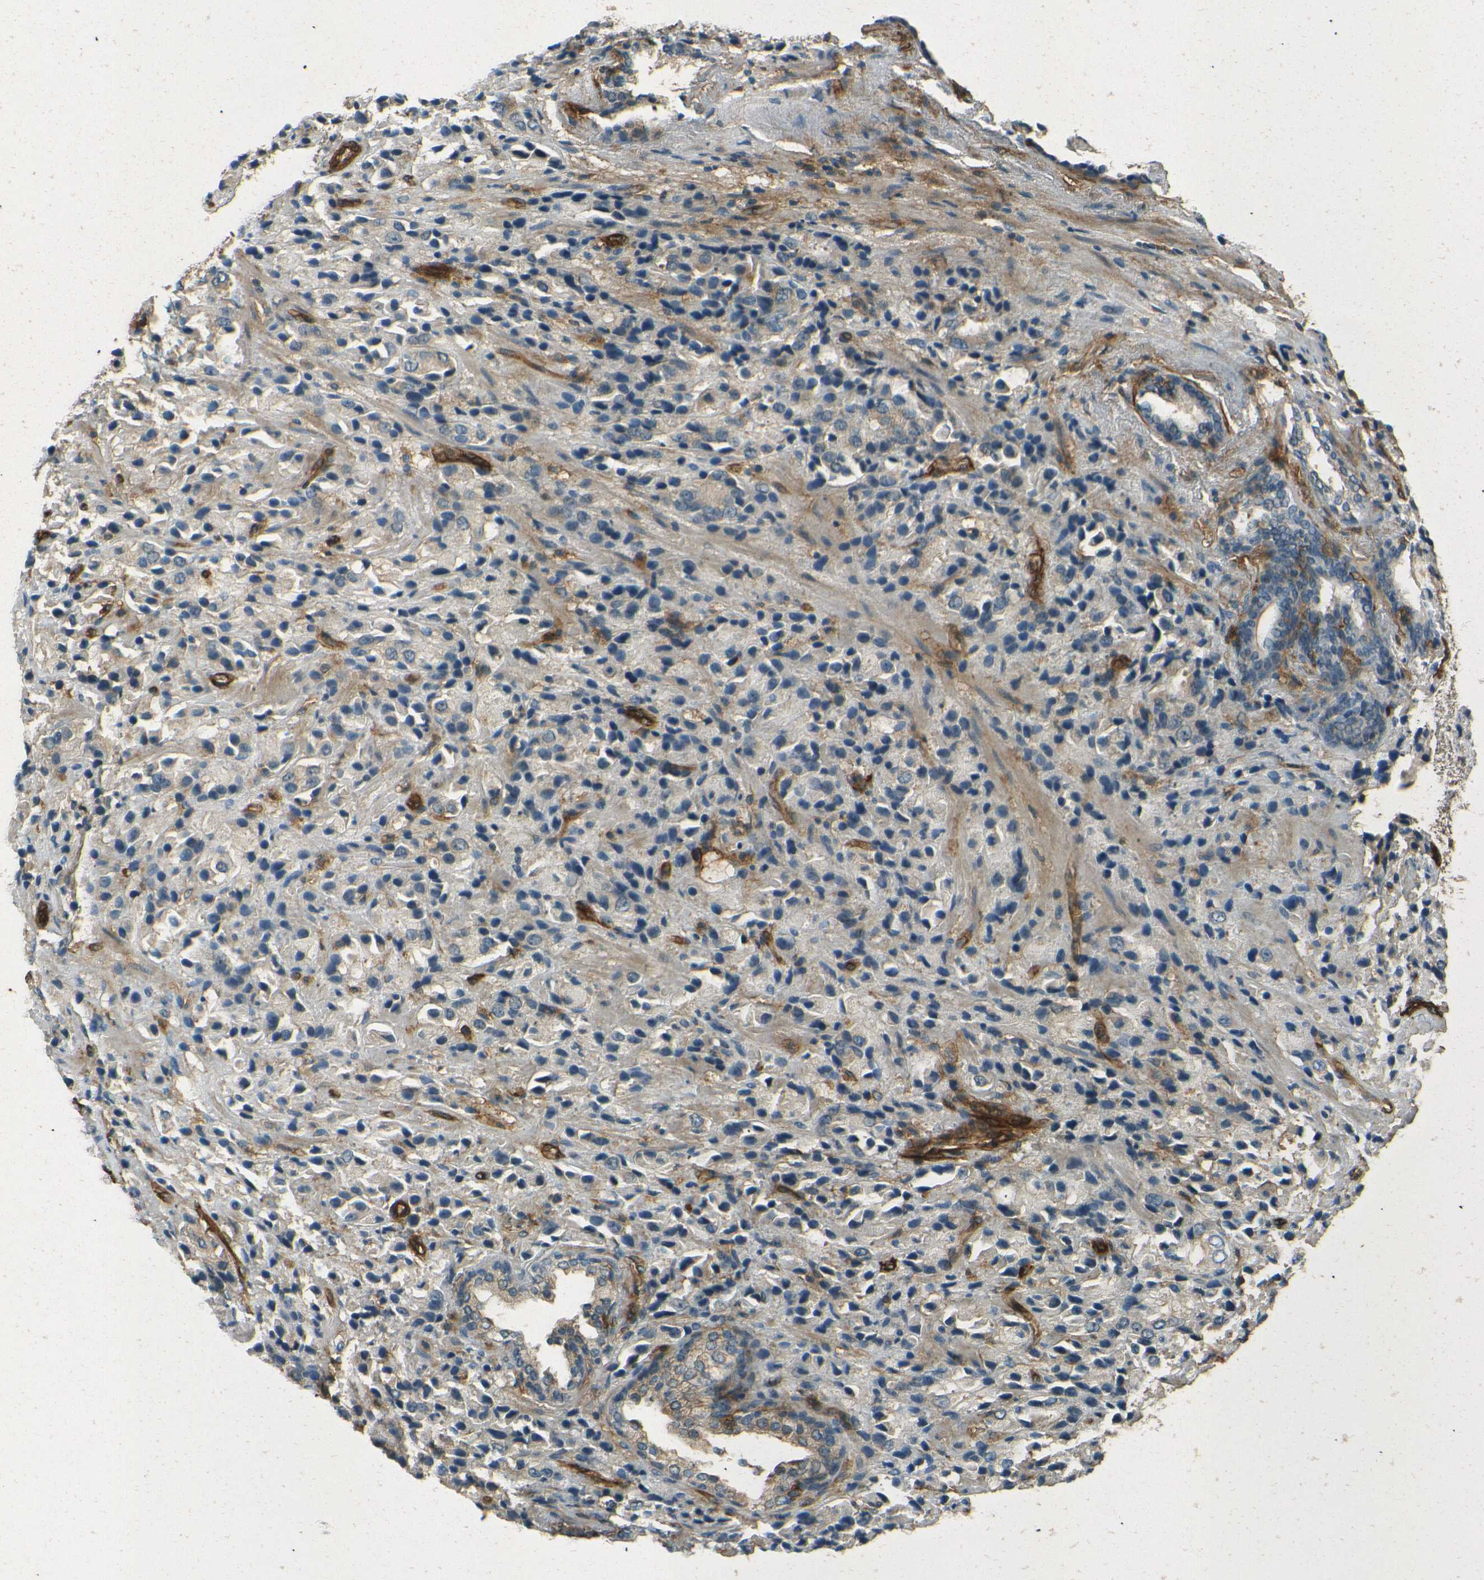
{"staining": {"intensity": "weak", "quantity": ">75%", "location": "cytoplasmic/membranous"}, "tissue": "prostate cancer", "cell_type": "Tumor cells", "image_type": "cancer", "snomed": [{"axis": "morphology", "description": "Adenocarcinoma, High grade"}, {"axis": "topography", "description": "Prostate"}], "caption": "Weak cytoplasmic/membranous protein staining is appreciated in approximately >75% of tumor cells in prostate cancer.", "gene": "ENTPD1", "patient": {"sex": "male", "age": 70}}